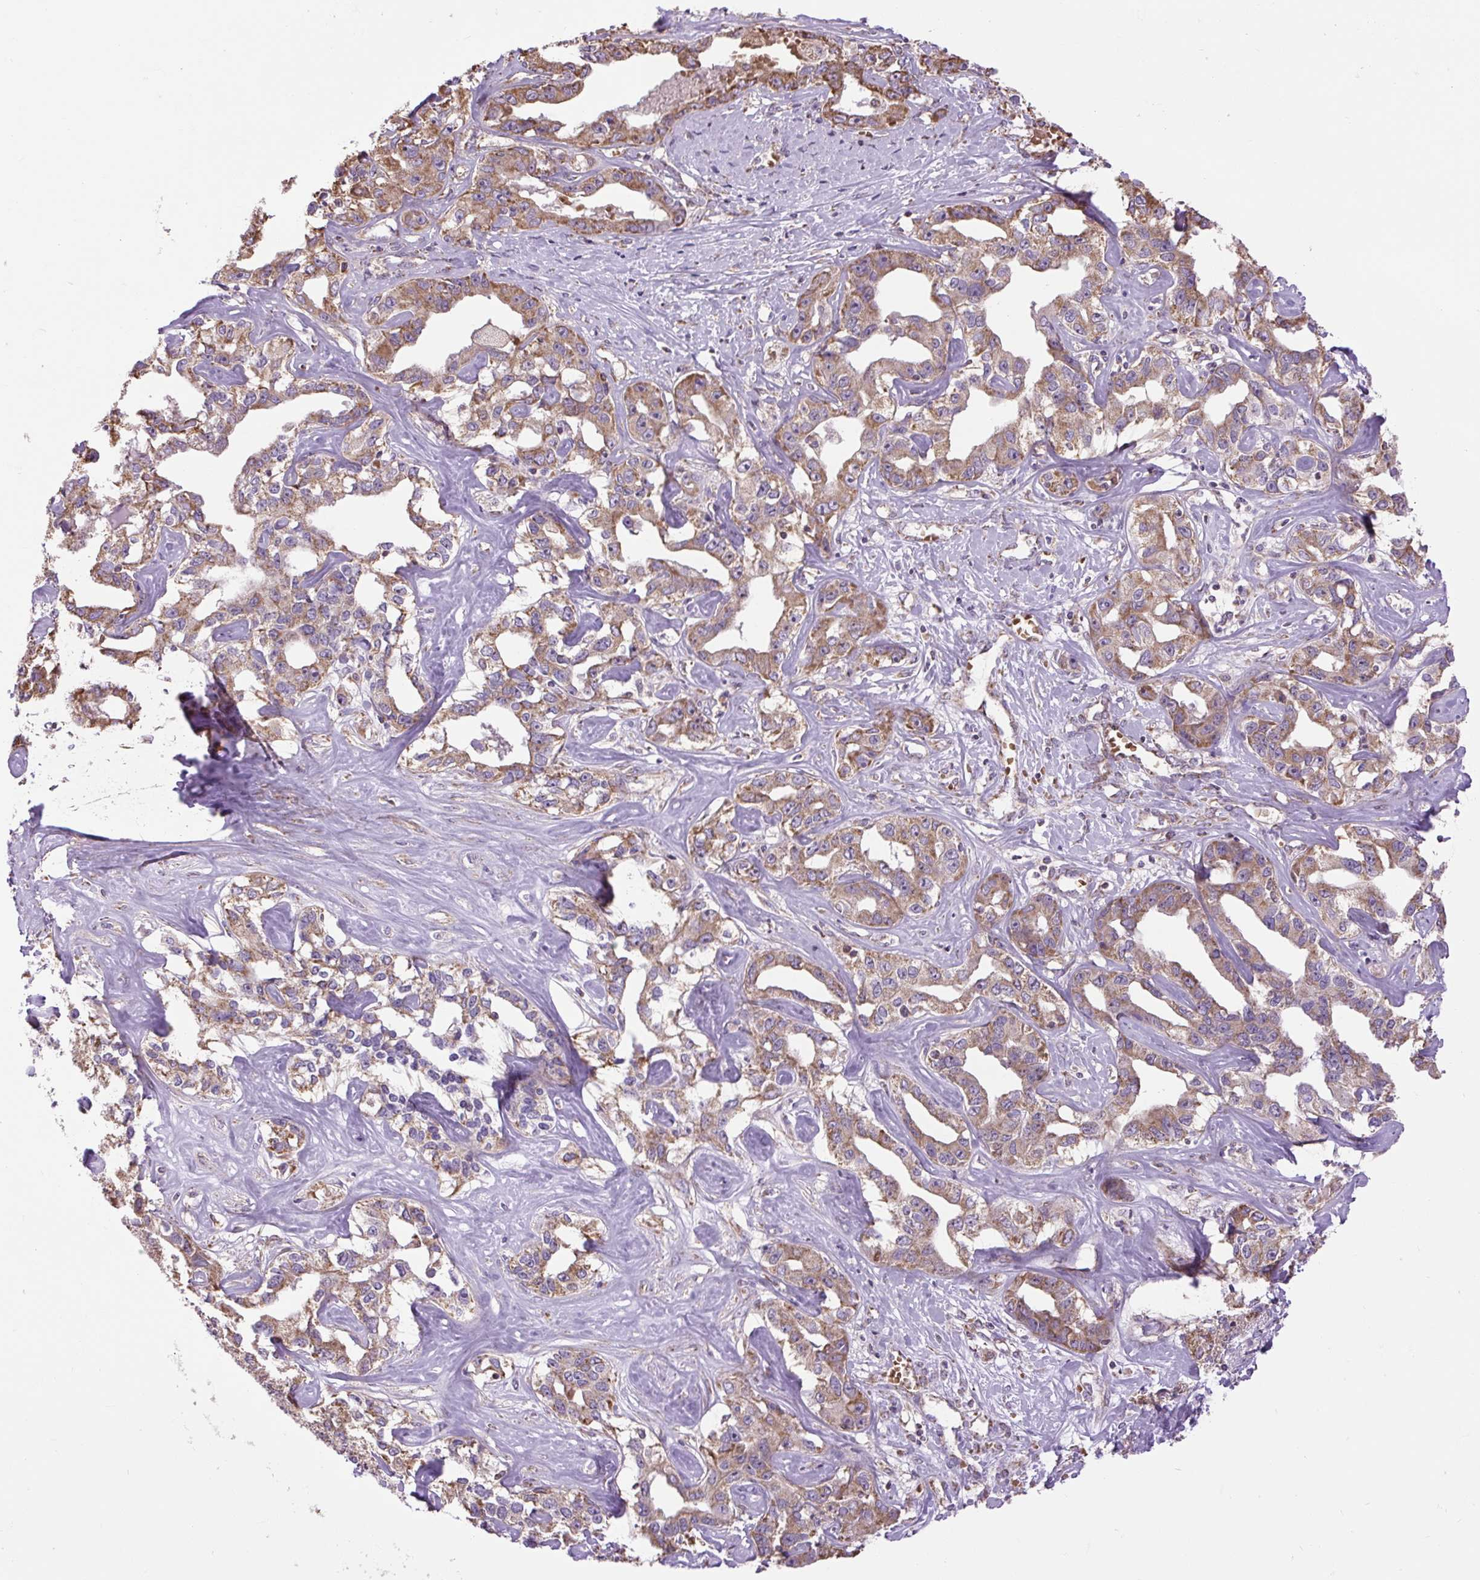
{"staining": {"intensity": "moderate", "quantity": ">75%", "location": "cytoplasmic/membranous"}, "tissue": "liver cancer", "cell_type": "Tumor cells", "image_type": "cancer", "snomed": [{"axis": "morphology", "description": "Cholangiocarcinoma"}, {"axis": "topography", "description": "Liver"}], "caption": "Liver cancer (cholangiocarcinoma) stained with a protein marker demonstrates moderate staining in tumor cells.", "gene": "PLCG1", "patient": {"sex": "male", "age": 59}}